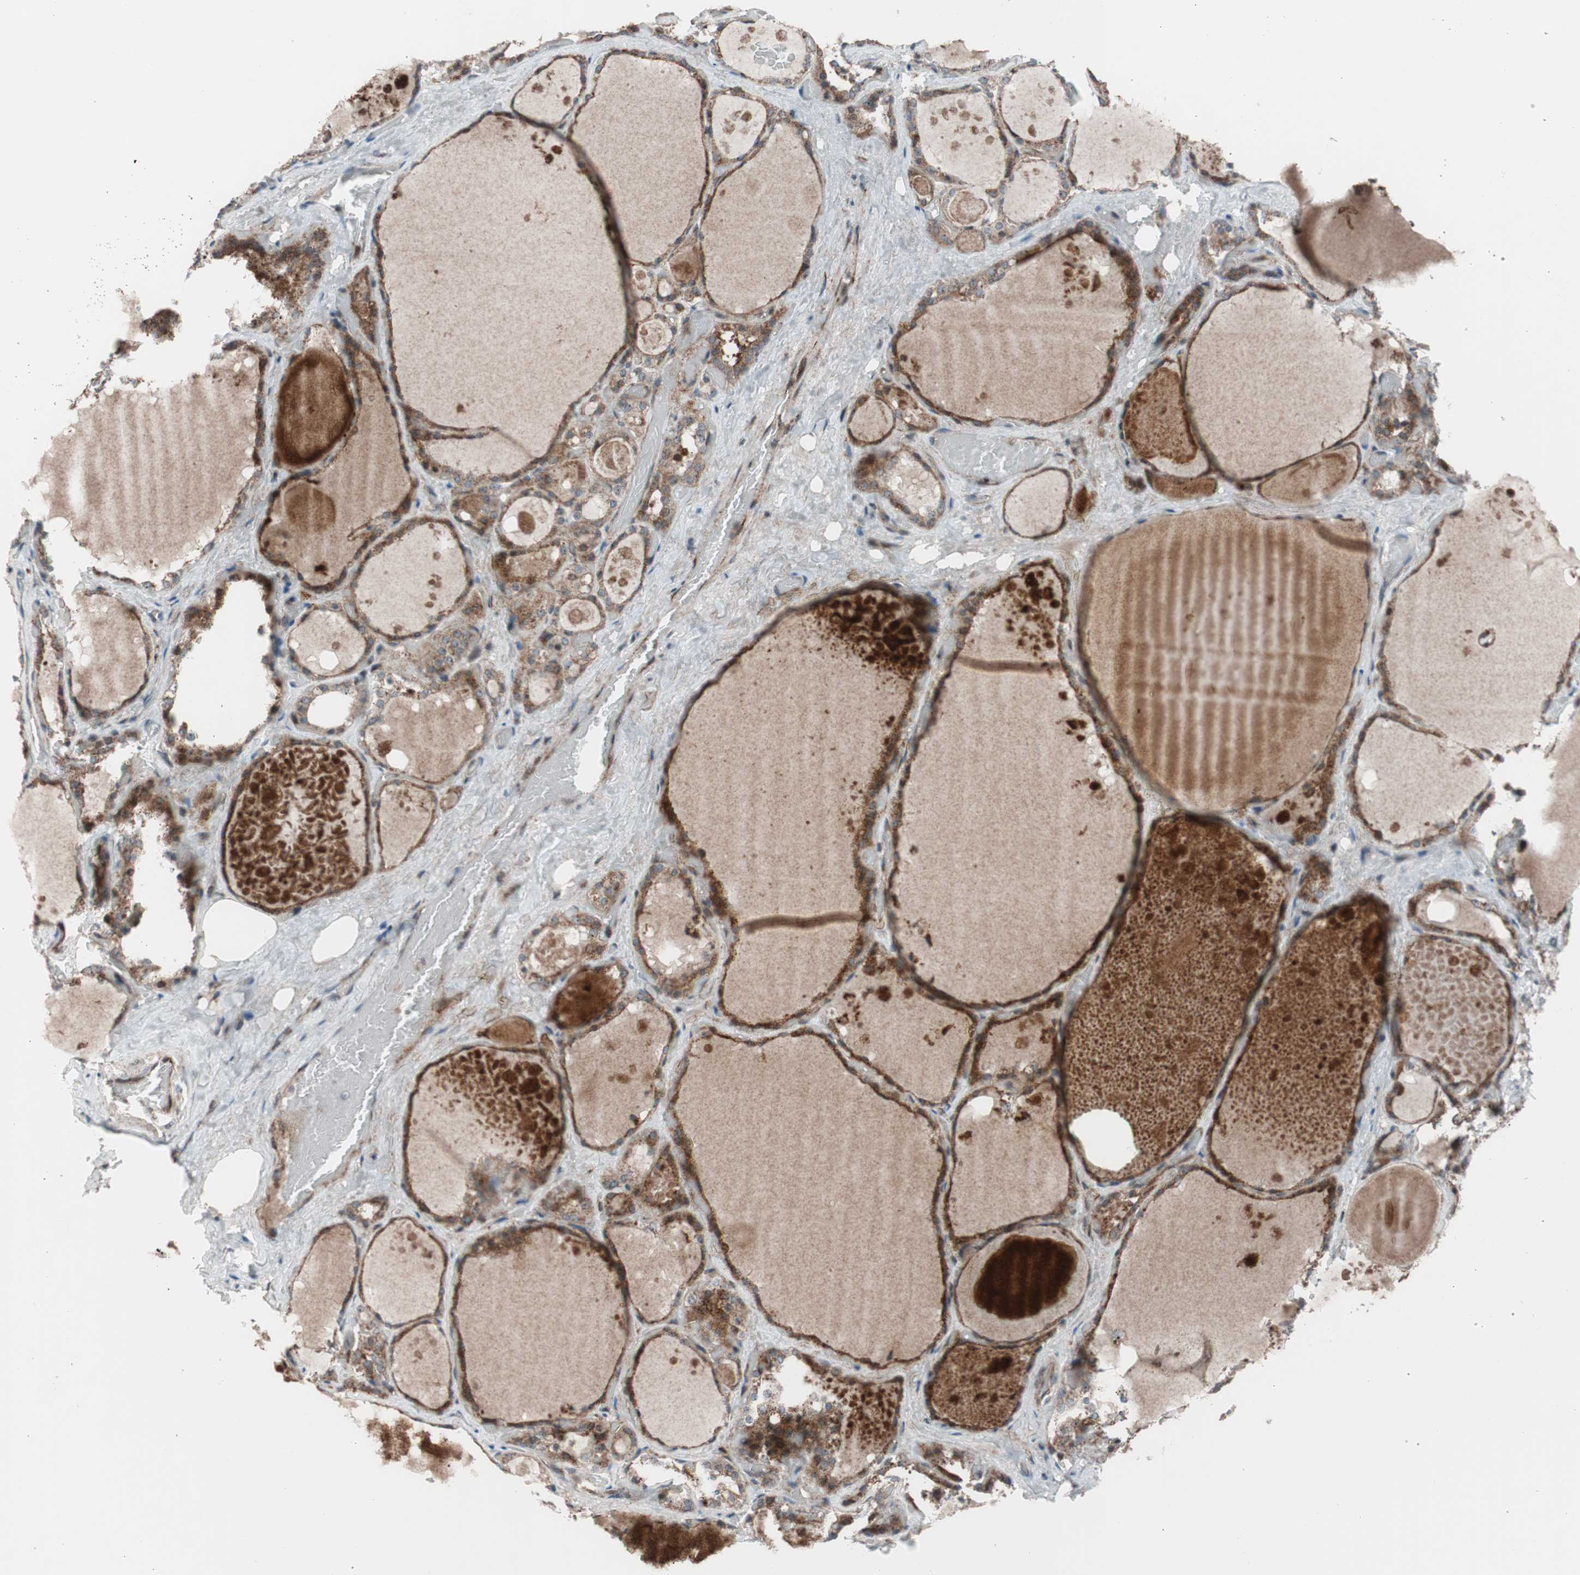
{"staining": {"intensity": "moderate", "quantity": ">75%", "location": "cytoplasmic/membranous"}, "tissue": "thyroid gland", "cell_type": "Glandular cells", "image_type": "normal", "snomed": [{"axis": "morphology", "description": "Normal tissue, NOS"}, {"axis": "topography", "description": "Thyroid gland"}], "caption": "IHC image of benign thyroid gland stained for a protein (brown), which shows medium levels of moderate cytoplasmic/membranous expression in approximately >75% of glandular cells.", "gene": "CCL14", "patient": {"sex": "male", "age": 61}}